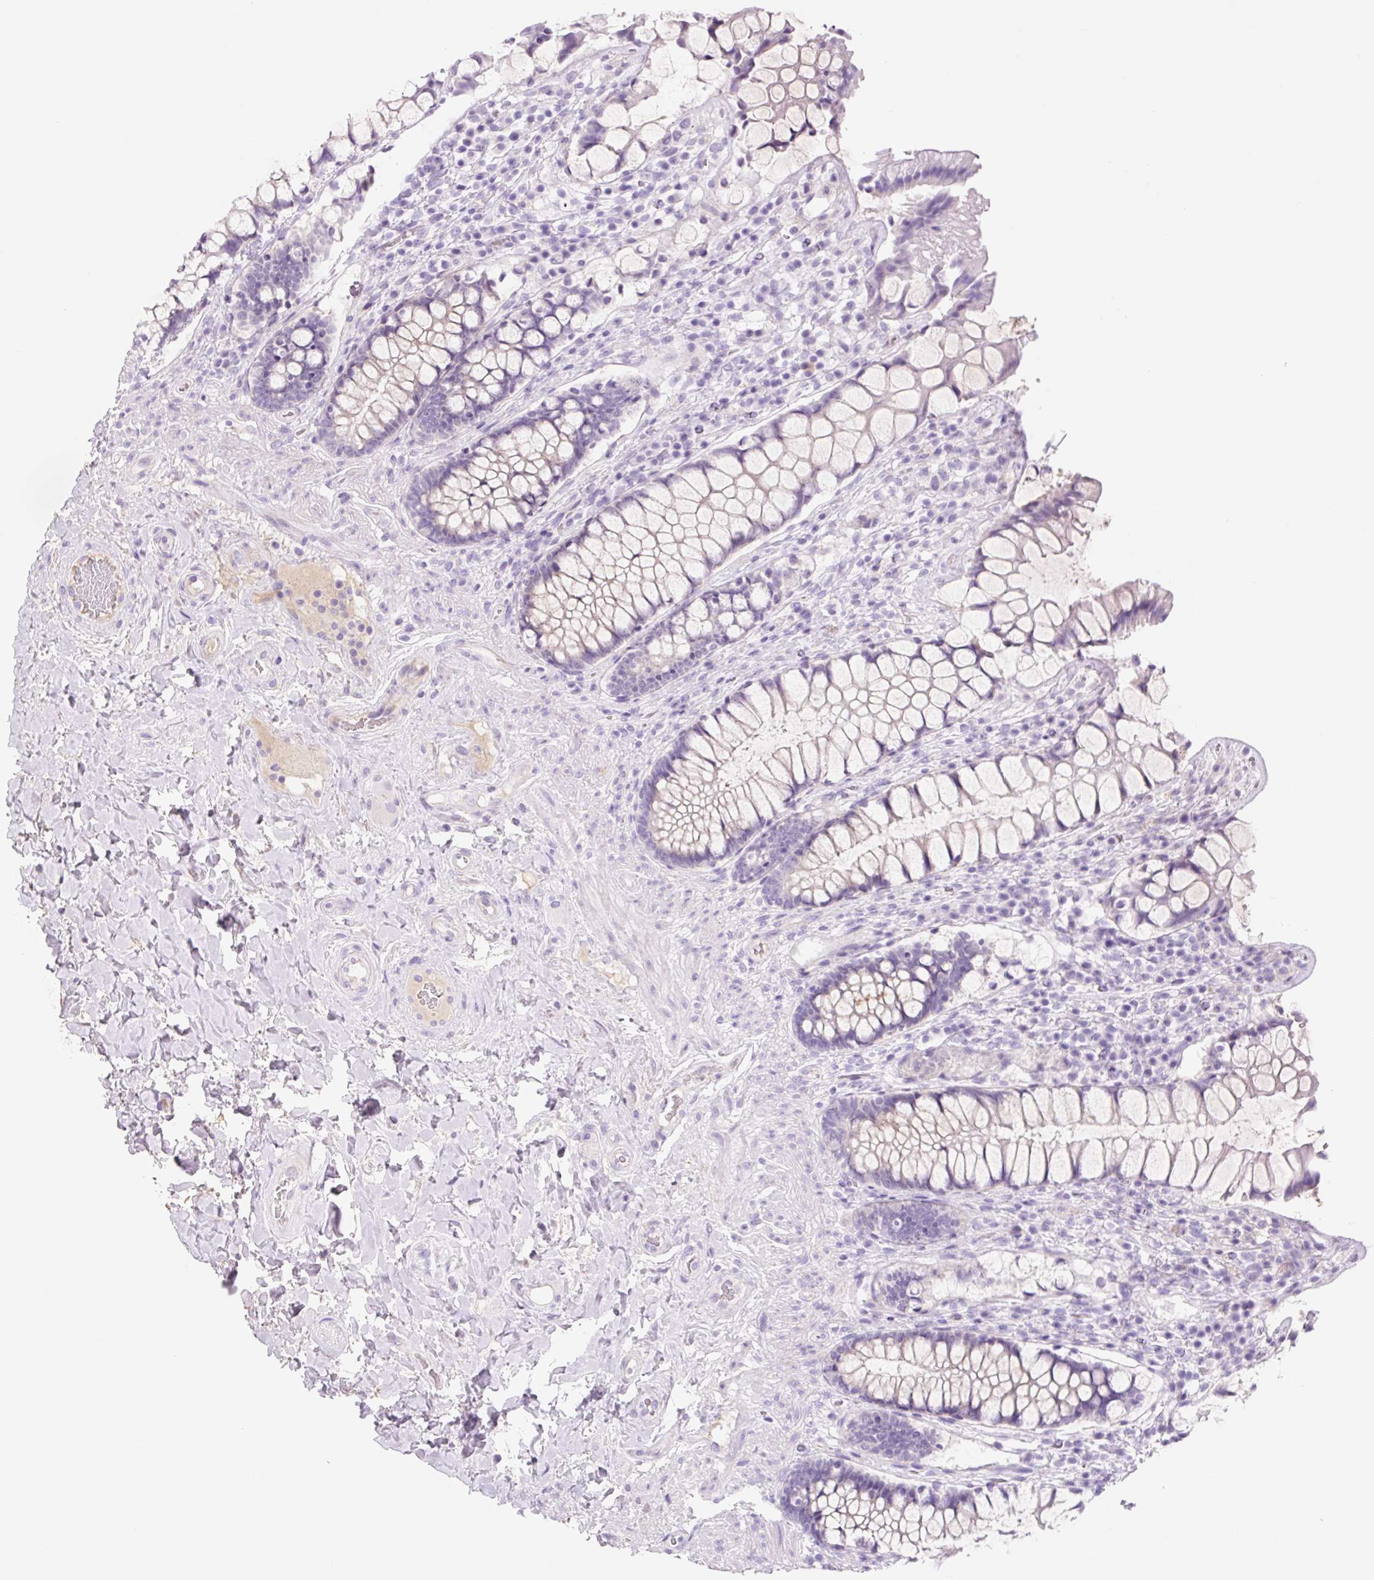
{"staining": {"intensity": "weak", "quantity": "25%-75%", "location": "cytoplasmic/membranous"}, "tissue": "rectum", "cell_type": "Glandular cells", "image_type": "normal", "snomed": [{"axis": "morphology", "description": "Normal tissue, NOS"}, {"axis": "topography", "description": "Rectum"}], "caption": "Glandular cells display low levels of weak cytoplasmic/membranous expression in about 25%-75% of cells in normal human rectum. The protein of interest is shown in brown color, while the nuclei are stained blue.", "gene": "ZNF121", "patient": {"sex": "female", "age": 58}}